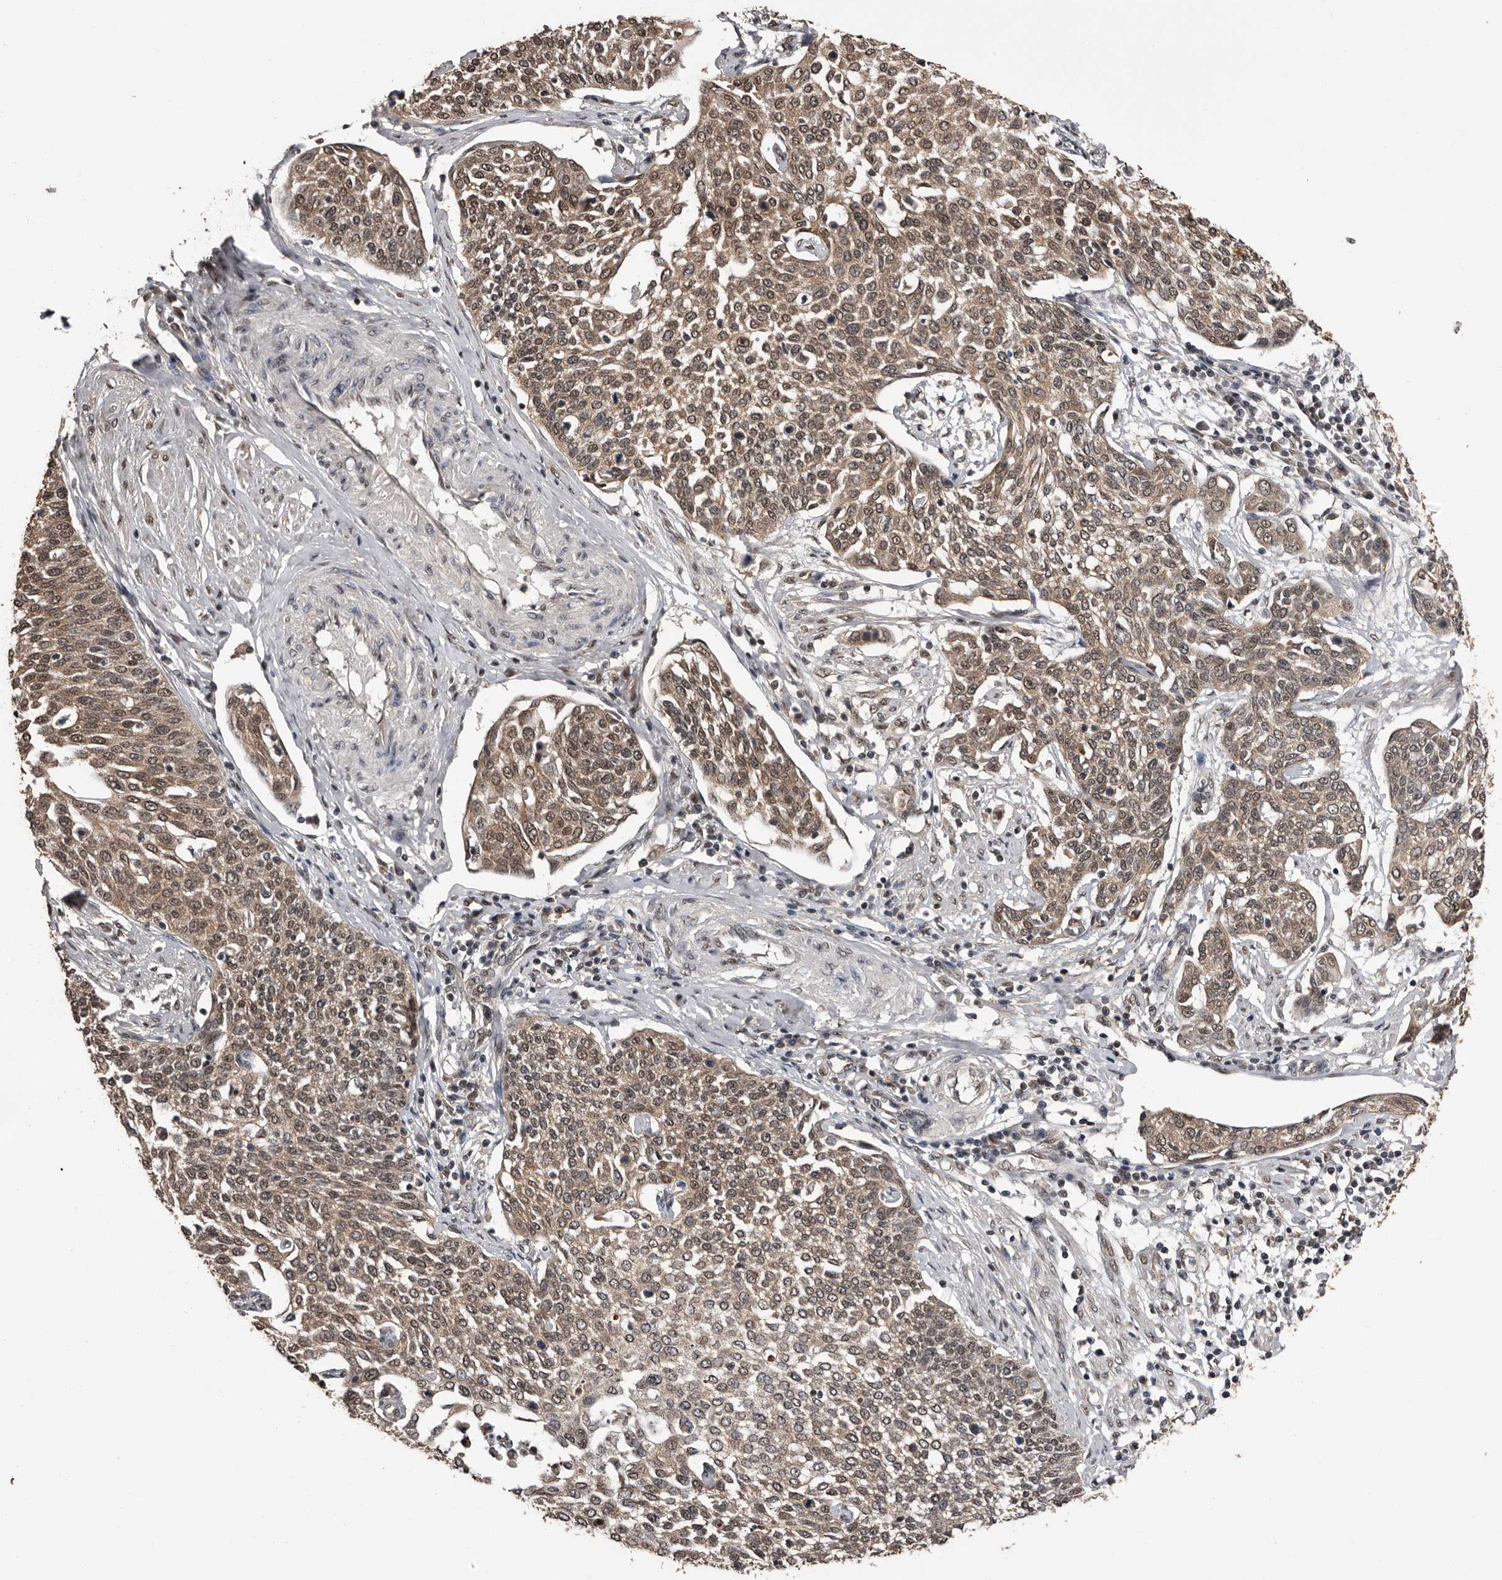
{"staining": {"intensity": "weak", "quantity": ">75%", "location": "cytoplasmic/membranous,nuclear"}, "tissue": "cervical cancer", "cell_type": "Tumor cells", "image_type": "cancer", "snomed": [{"axis": "morphology", "description": "Squamous cell carcinoma, NOS"}, {"axis": "topography", "description": "Cervix"}], "caption": "The micrograph demonstrates staining of squamous cell carcinoma (cervical), revealing weak cytoplasmic/membranous and nuclear protein staining (brown color) within tumor cells. Using DAB (3,3'-diaminobenzidine) (brown) and hematoxylin (blue) stains, captured at high magnification using brightfield microscopy.", "gene": "VPS37A", "patient": {"sex": "female", "age": 34}}